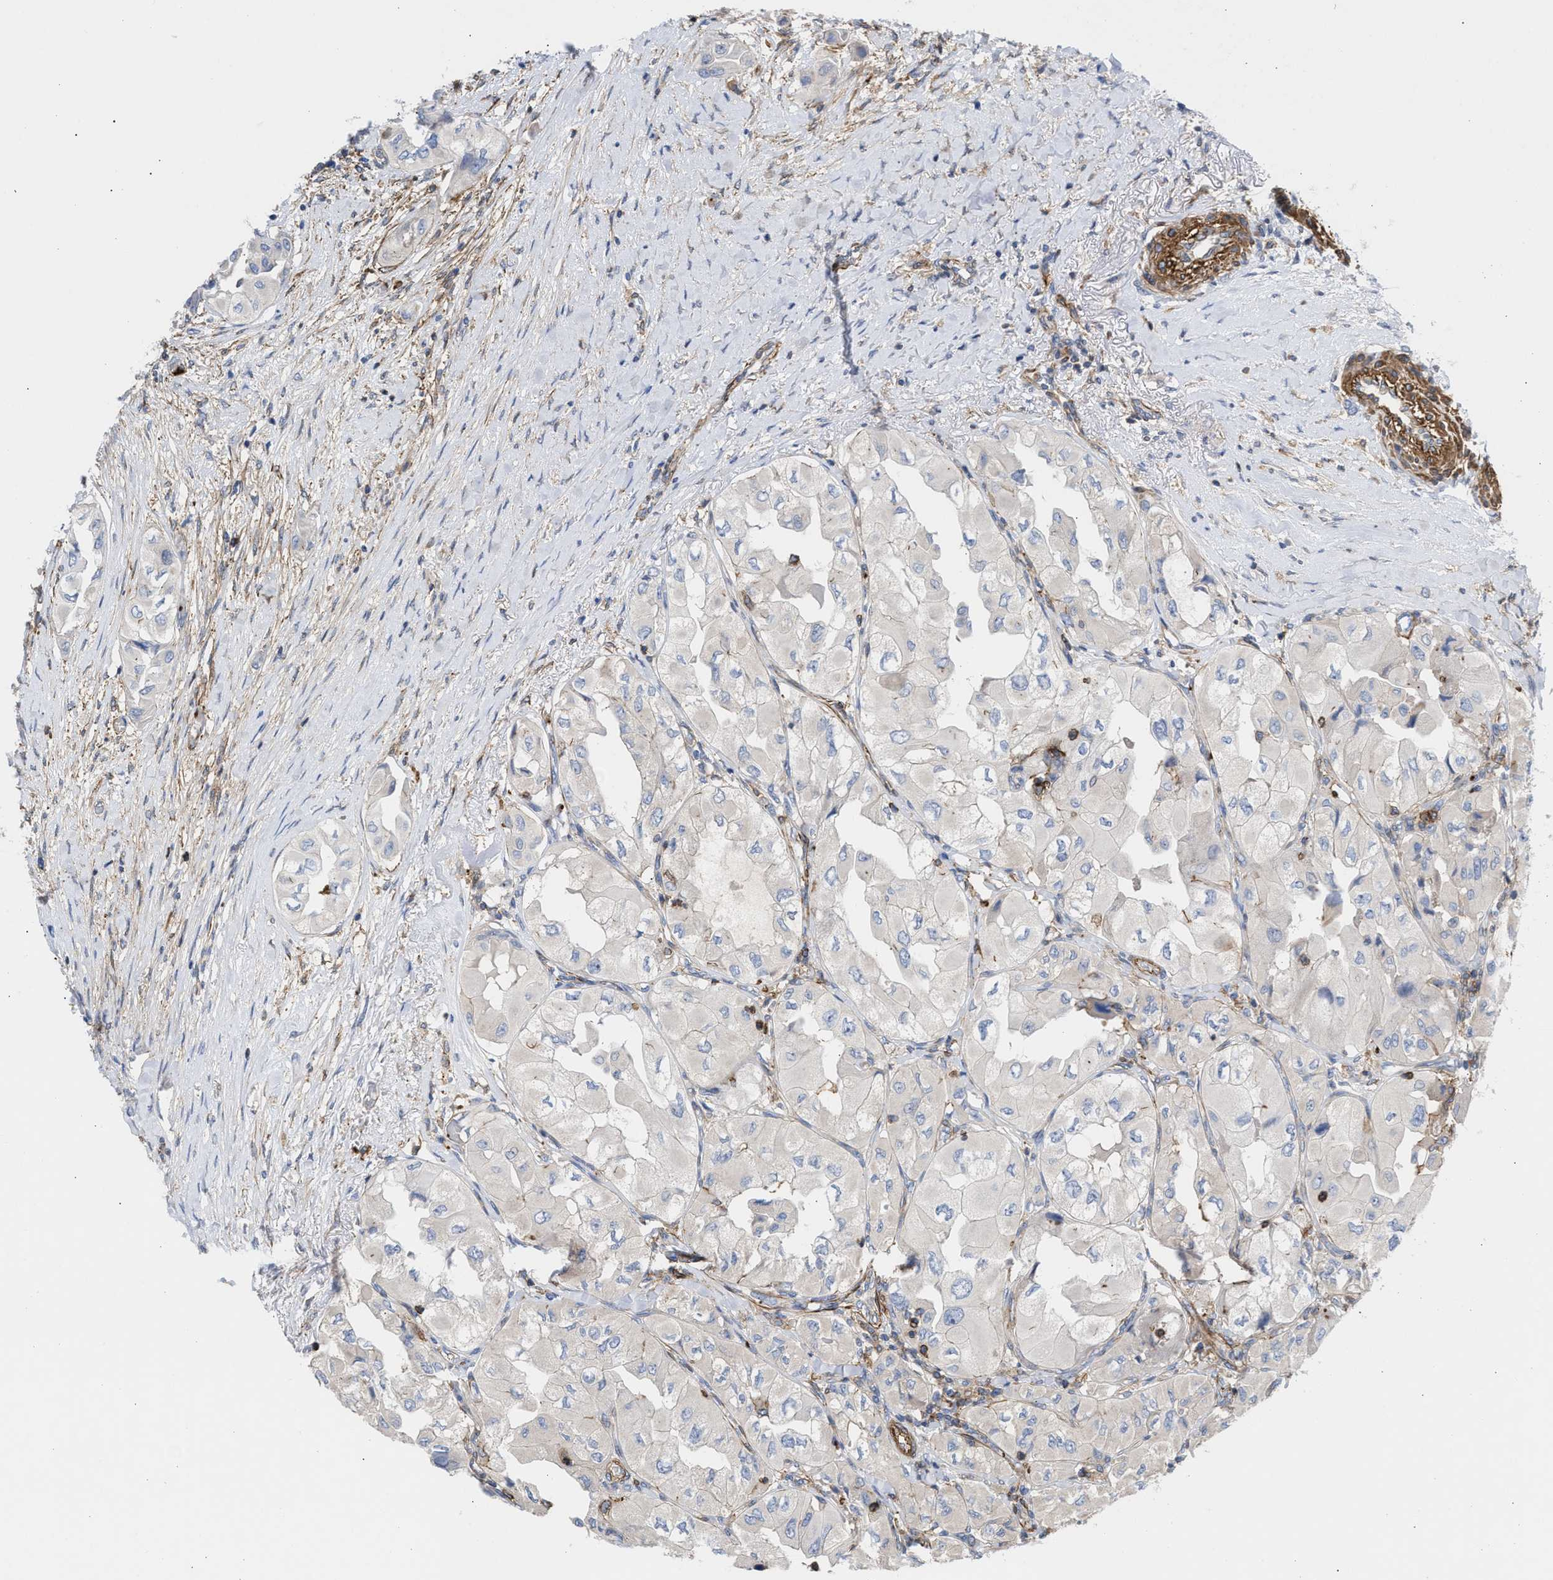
{"staining": {"intensity": "negative", "quantity": "none", "location": "none"}, "tissue": "thyroid cancer", "cell_type": "Tumor cells", "image_type": "cancer", "snomed": [{"axis": "morphology", "description": "Papillary adenocarcinoma, NOS"}, {"axis": "topography", "description": "Thyroid gland"}], "caption": "DAB (3,3'-diaminobenzidine) immunohistochemical staining of human thyroid cancer reveals no significant positivity in tumor cells.", "gene": "HS3ST5", "patient": {"sex": "female", "age": 59}}